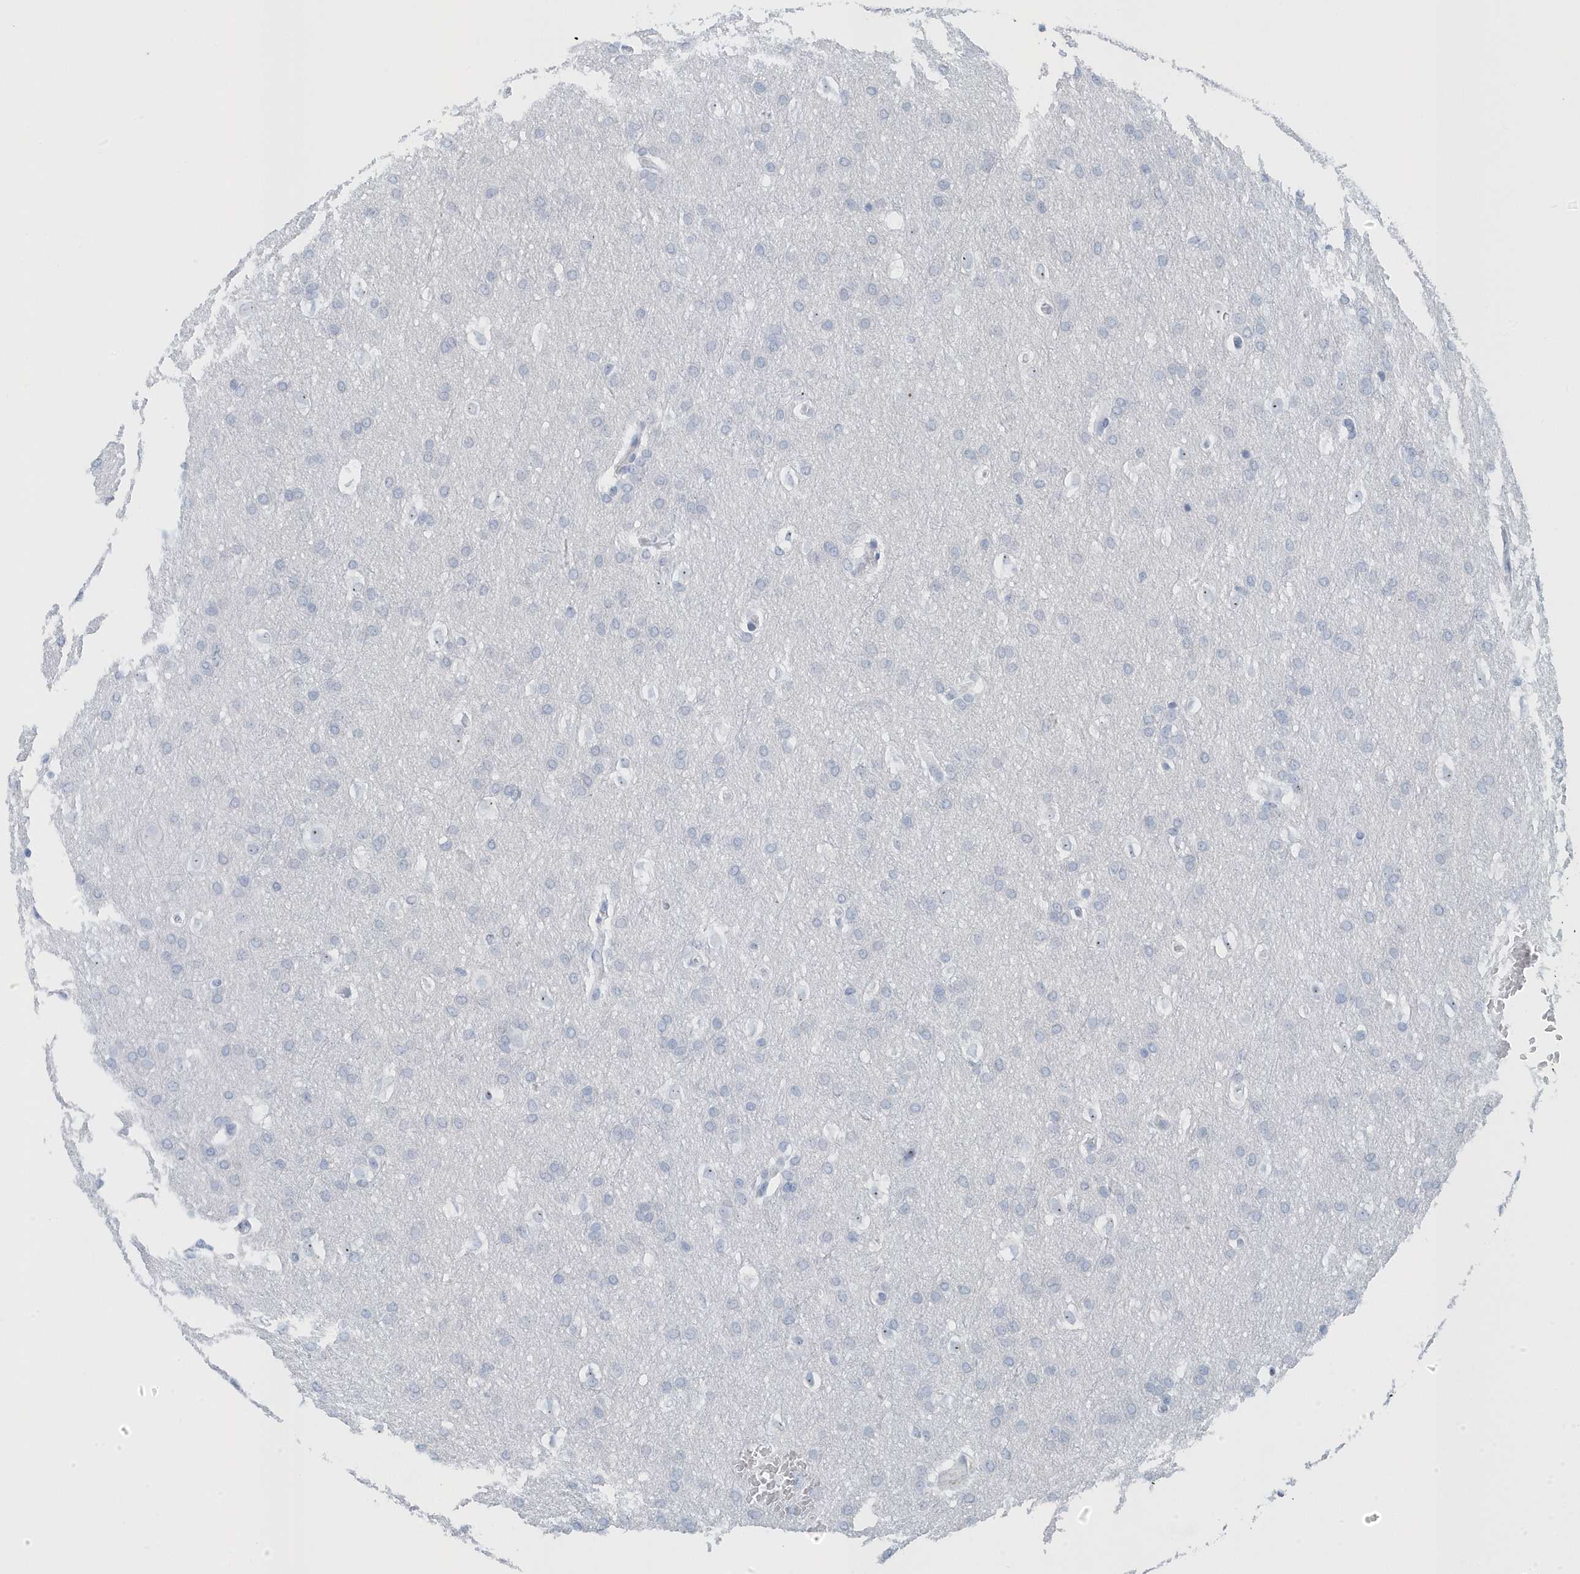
{"staining": {"intensity": "negative", "quantity": "none", "location": "none"}, "tissue": "glioma", "cell_type": "Tumor cells", "image_type": "cancer", "snomed": [{"axis": "morphology", "description": "Glioma, malignant, Low grade"}, {"axis": "topography", "description": "Brain"}], "caption": "A high-resolution photomicrograph shows immunohistochemistry staining of malignant glioma (low-grade), which reveals no significant staining in tumor cells.", "gene": "RPF2", "patient": {"sex": "female", "age": 37}}